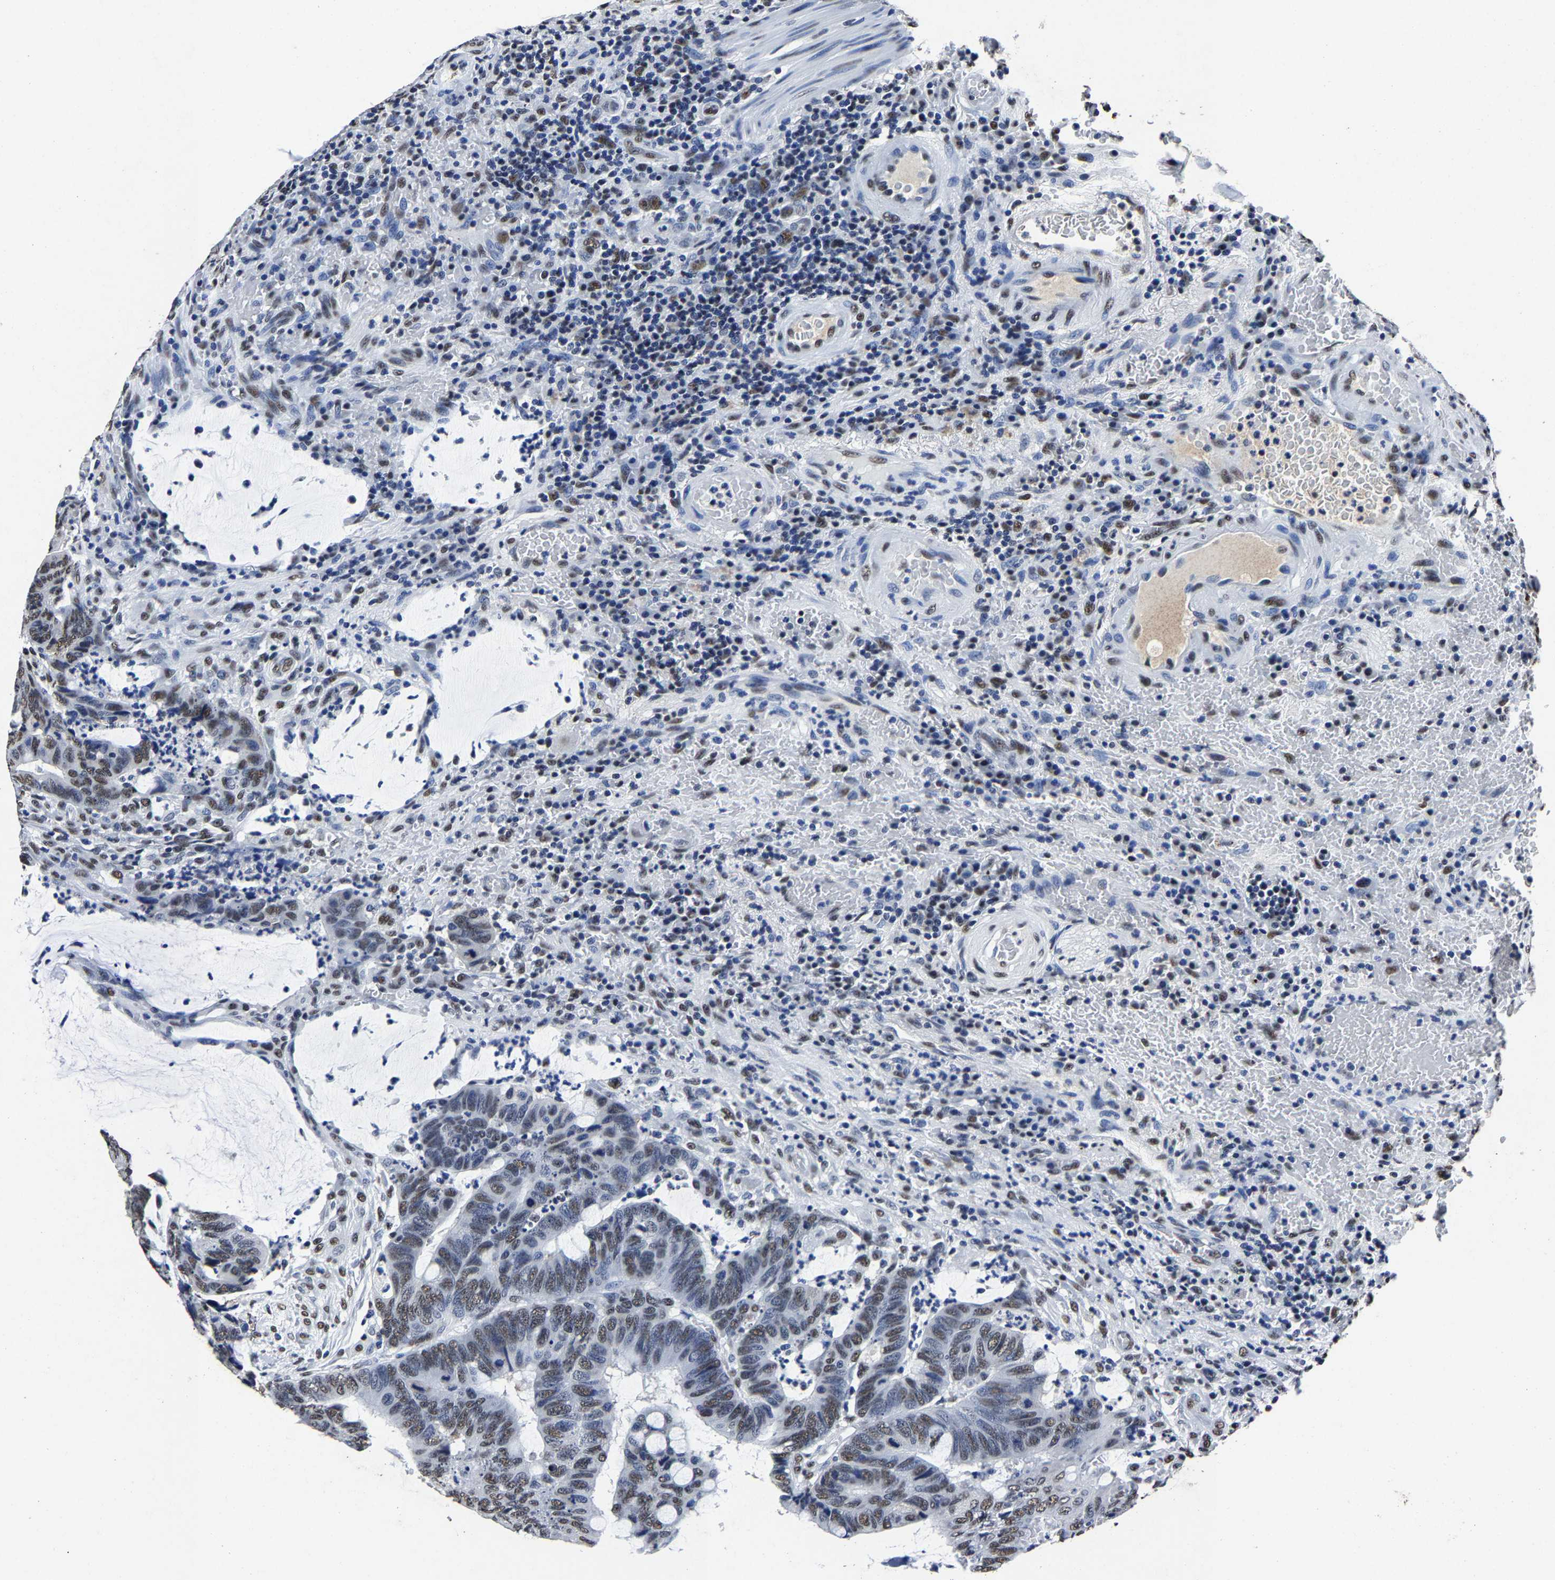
{"staining": {"intensity": "weak", "quantity": "25%-75%", "location": "nuclear"}, "tissue": "colorectal cancer", "cell_type": "Tumor cells", "image_type": "cancer", "snomed": [{"axis": "morphology", "description": "Normal tissue, NOS"}, {"axis": "morphology", "description": "Adenocarcinoma, NOS"}, {"axis": "topography", "description": "Rectum"}, {"axis": "topography", "description": "Peripheral nerve tissue"}], "caption": "Protein positivity by immunohistochemistry demonstrates weak nuclear staining in about 25%-75% of tumor cells in colorectal cancer (adenocarcinoma).", "gene": "RBM45", "patient": {"sex": "male", "age": 92}}